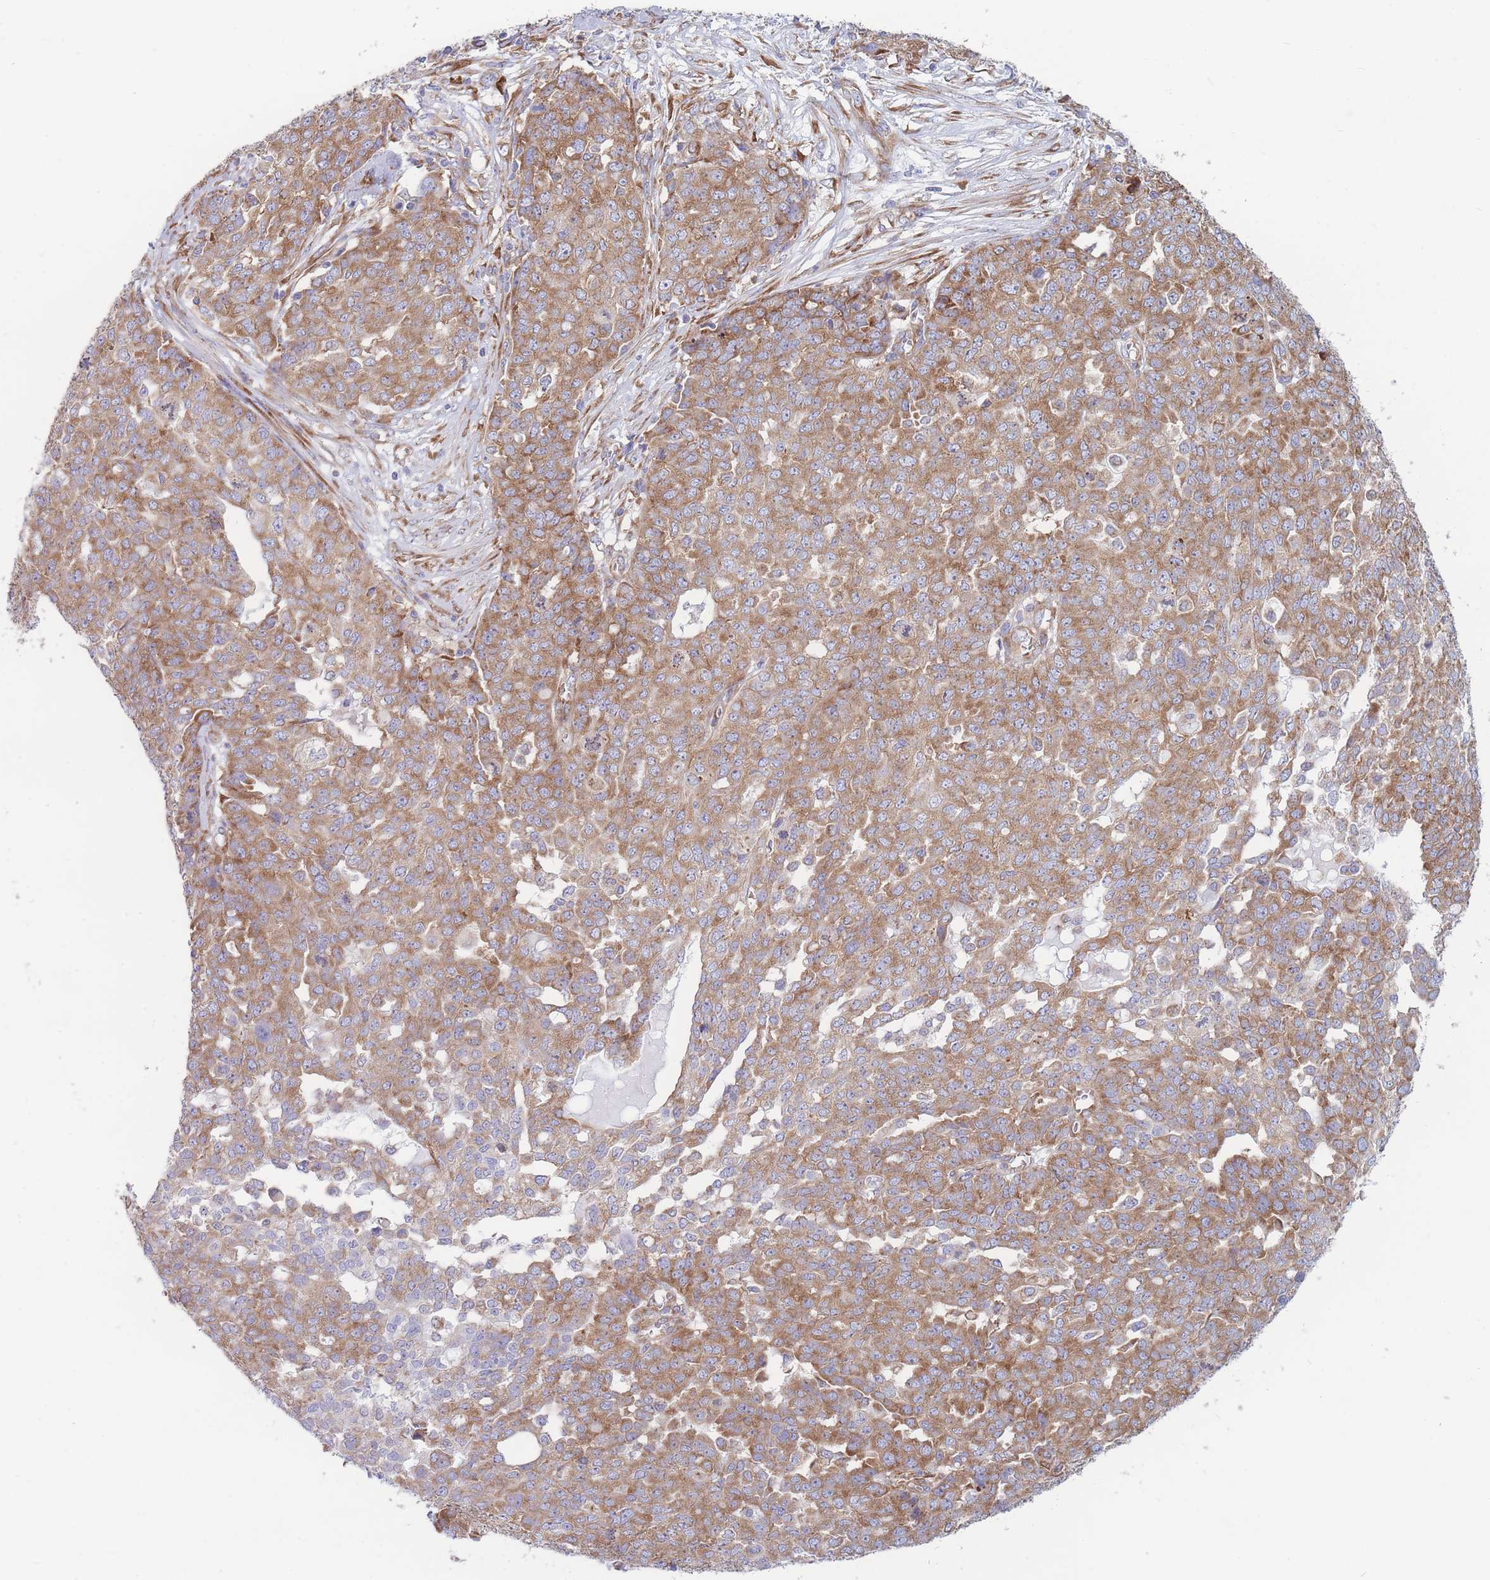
{"staining": {"intensity": "moderate", "quantity": ">75%", "location": "cytoplasmic/membranous"}, "tissue": "ovarian cancer", "cell_type": "Tumor cells", "image_type": "cancer", "snomed": [{"axis": "morphology", "description": "Cystadenocarcinoma, serous, NOS"}, {"axis": "topography", "description": "Soft tissue"}, {"axis": "topography", "description": "Ovary"}], "caption": "This photomicrograph shows serous cystadenocarcinoma (ovarian) stained with immunohistochemistry (IHC) to label a protein in brown. The cytoplasmic/membranous of tumor cells show moderate positivity for the protein. Nuclei are counter-stained blue.", "gene": "RPL8", "patient": {"sex": "female", "age": 57}}